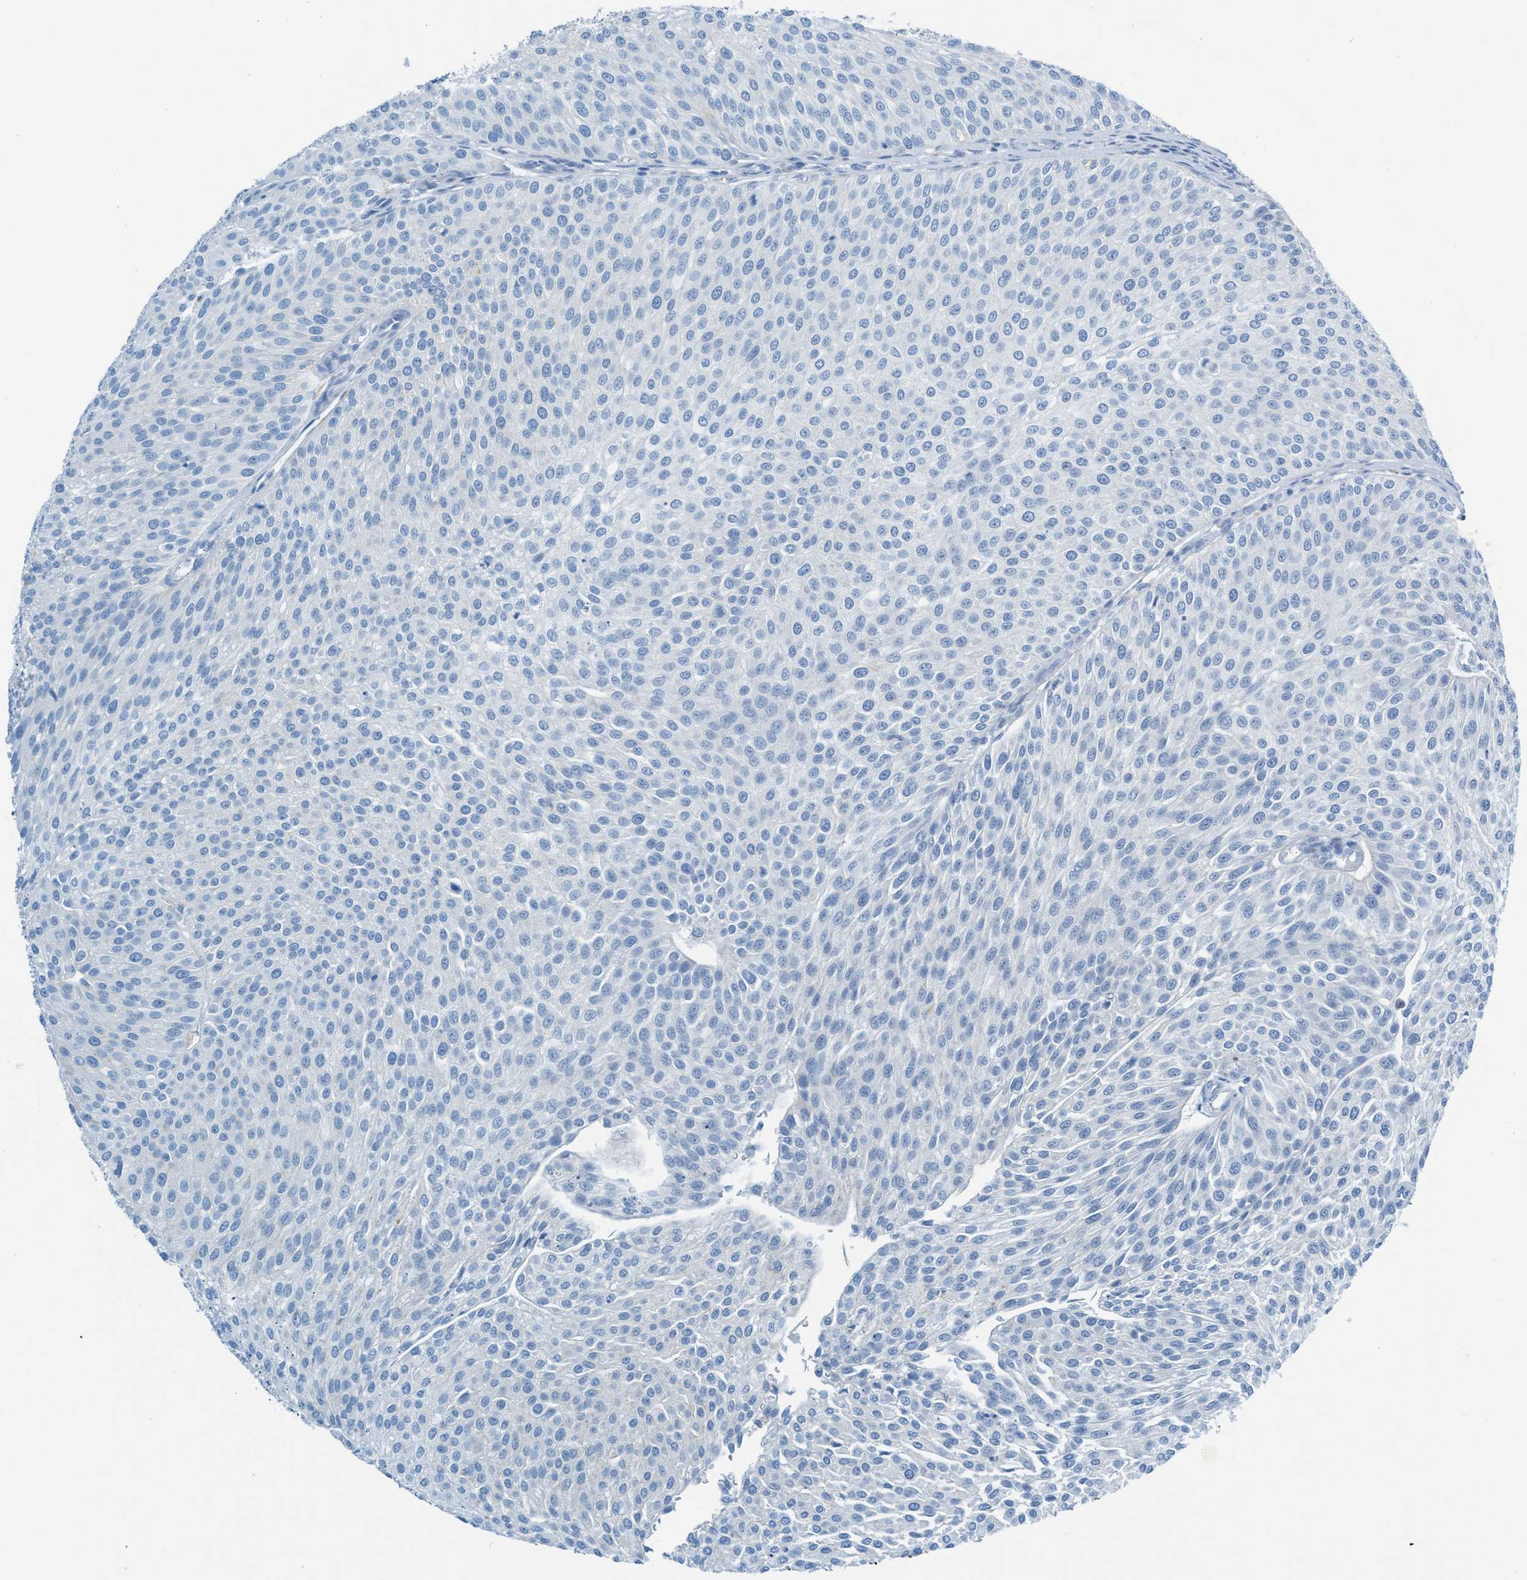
{"staining": {"intensity": "negative", "quantity": "none", "location": "none"}, "tissue": "urothelial cancer", "cell_type": "Tumor cells", "image_type": "cancer", "snomed": [{"axis": "morphology", "description": "Urothelial carcinoma, Low grade"}, {"axis": "topography", "description": "Smooth muscle"}, {"axis": "topography", "description": "Urinary bladder"}], "caption": "High power microscopy photomicrograph of an immunohistochemistry (IHC) image of urothelial cancer, revealing no significant staining in tumor cells.", "gene": "C21orf62", "patient": {"sex": "male", "age": 60}}